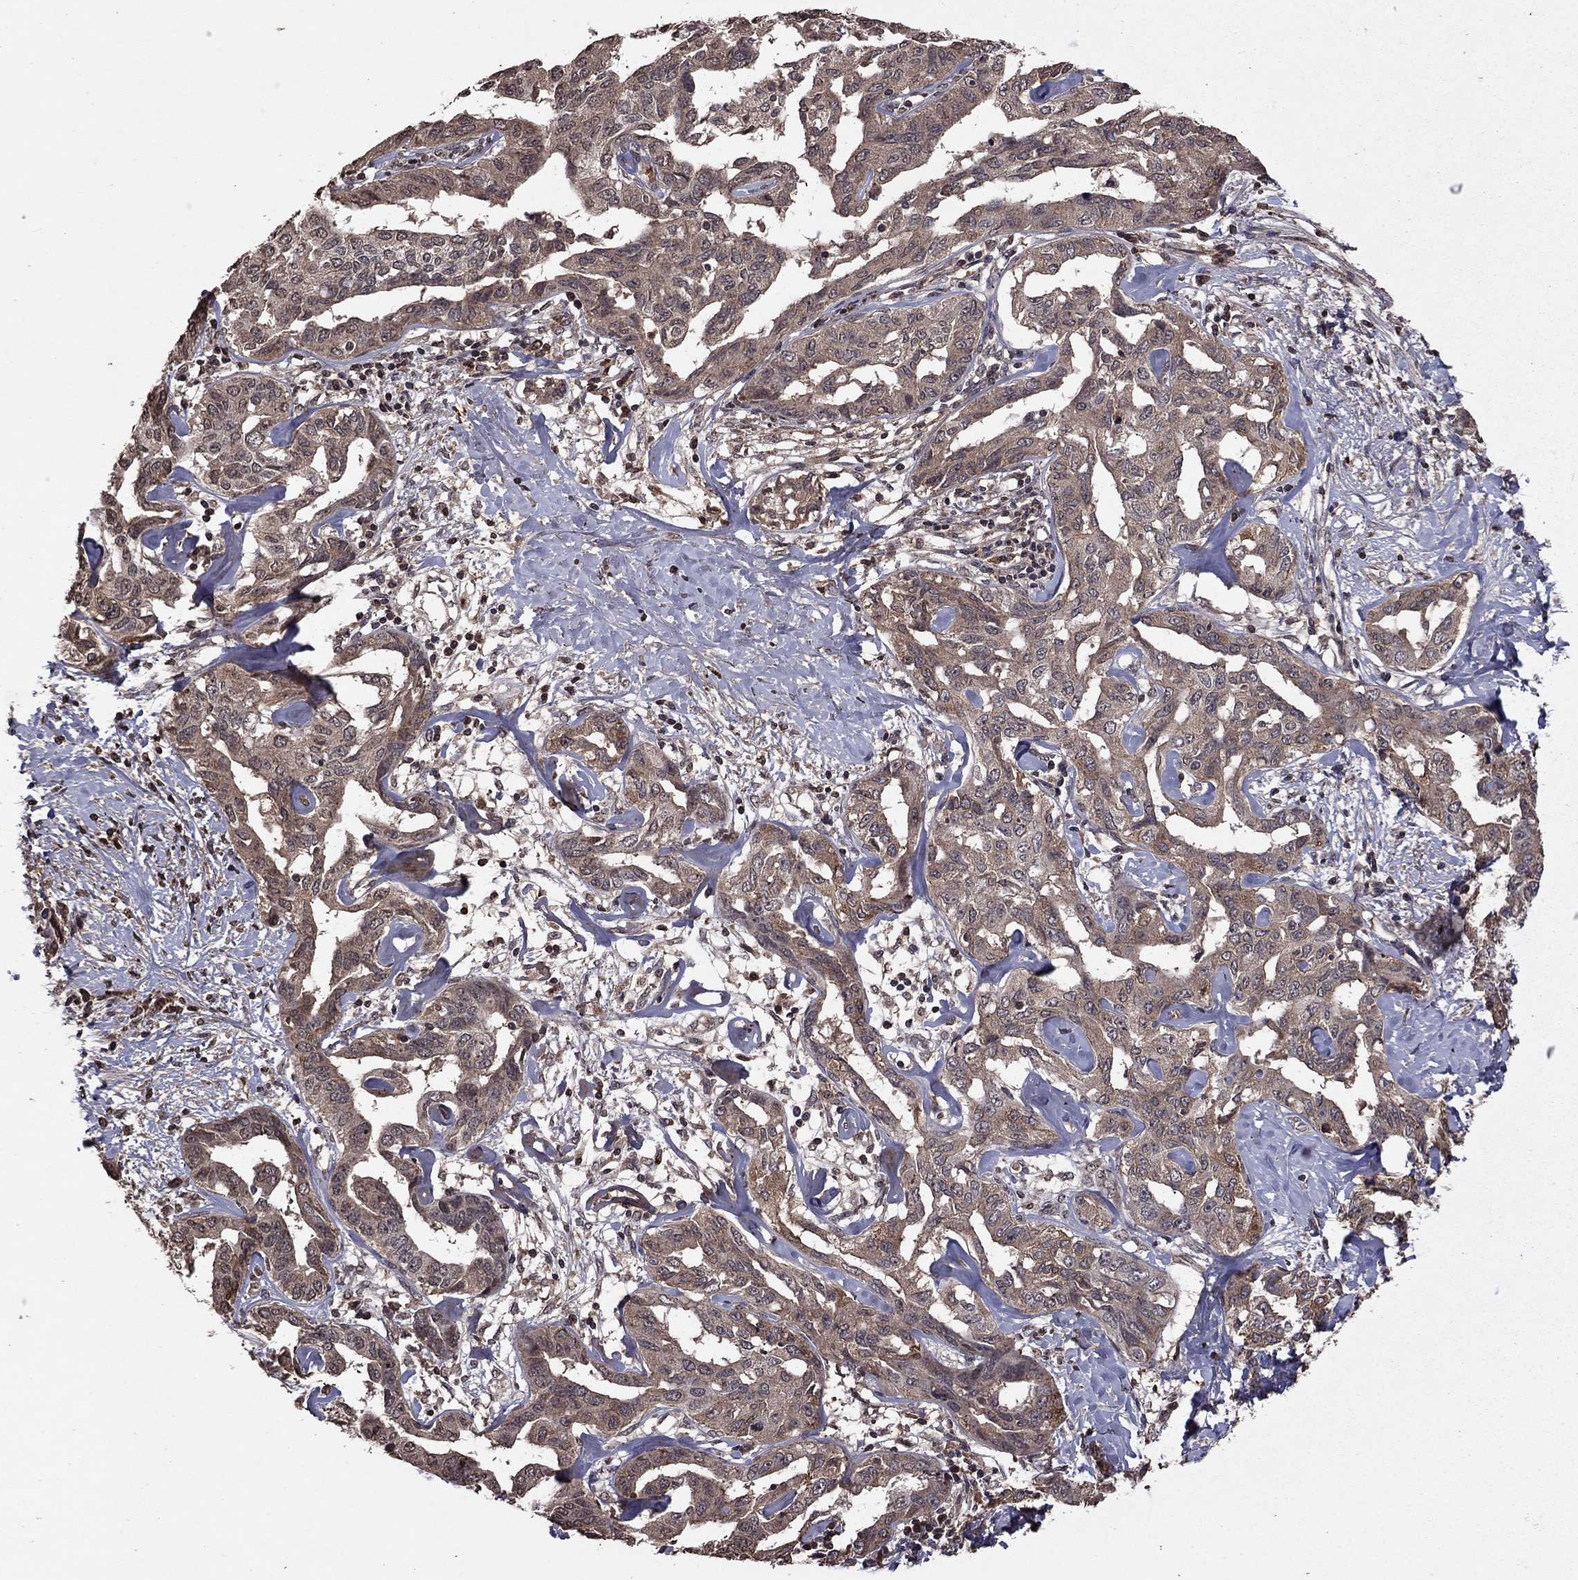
{"staining": {"intensity": "weak", "quantity": "25%-75%", "location": "cytoplasmic/membranous"}, "tissue": "liver cancer", "cell_type": "Tumor cells", "image_type": "cancer", "snomed": [{"axis": "morphology", "description": "Cholangiocarcinoma"}, {"axis": "topography", "description": "Liver"}], "caption": "A micrograph of cholangiocarcinoma (liver) stained for a protein exhibits weak cytoplasmic/membranous brown staining in tumor cells.", "gene": "NLGN1", "patient": {"sex": "male", "age": 59}}